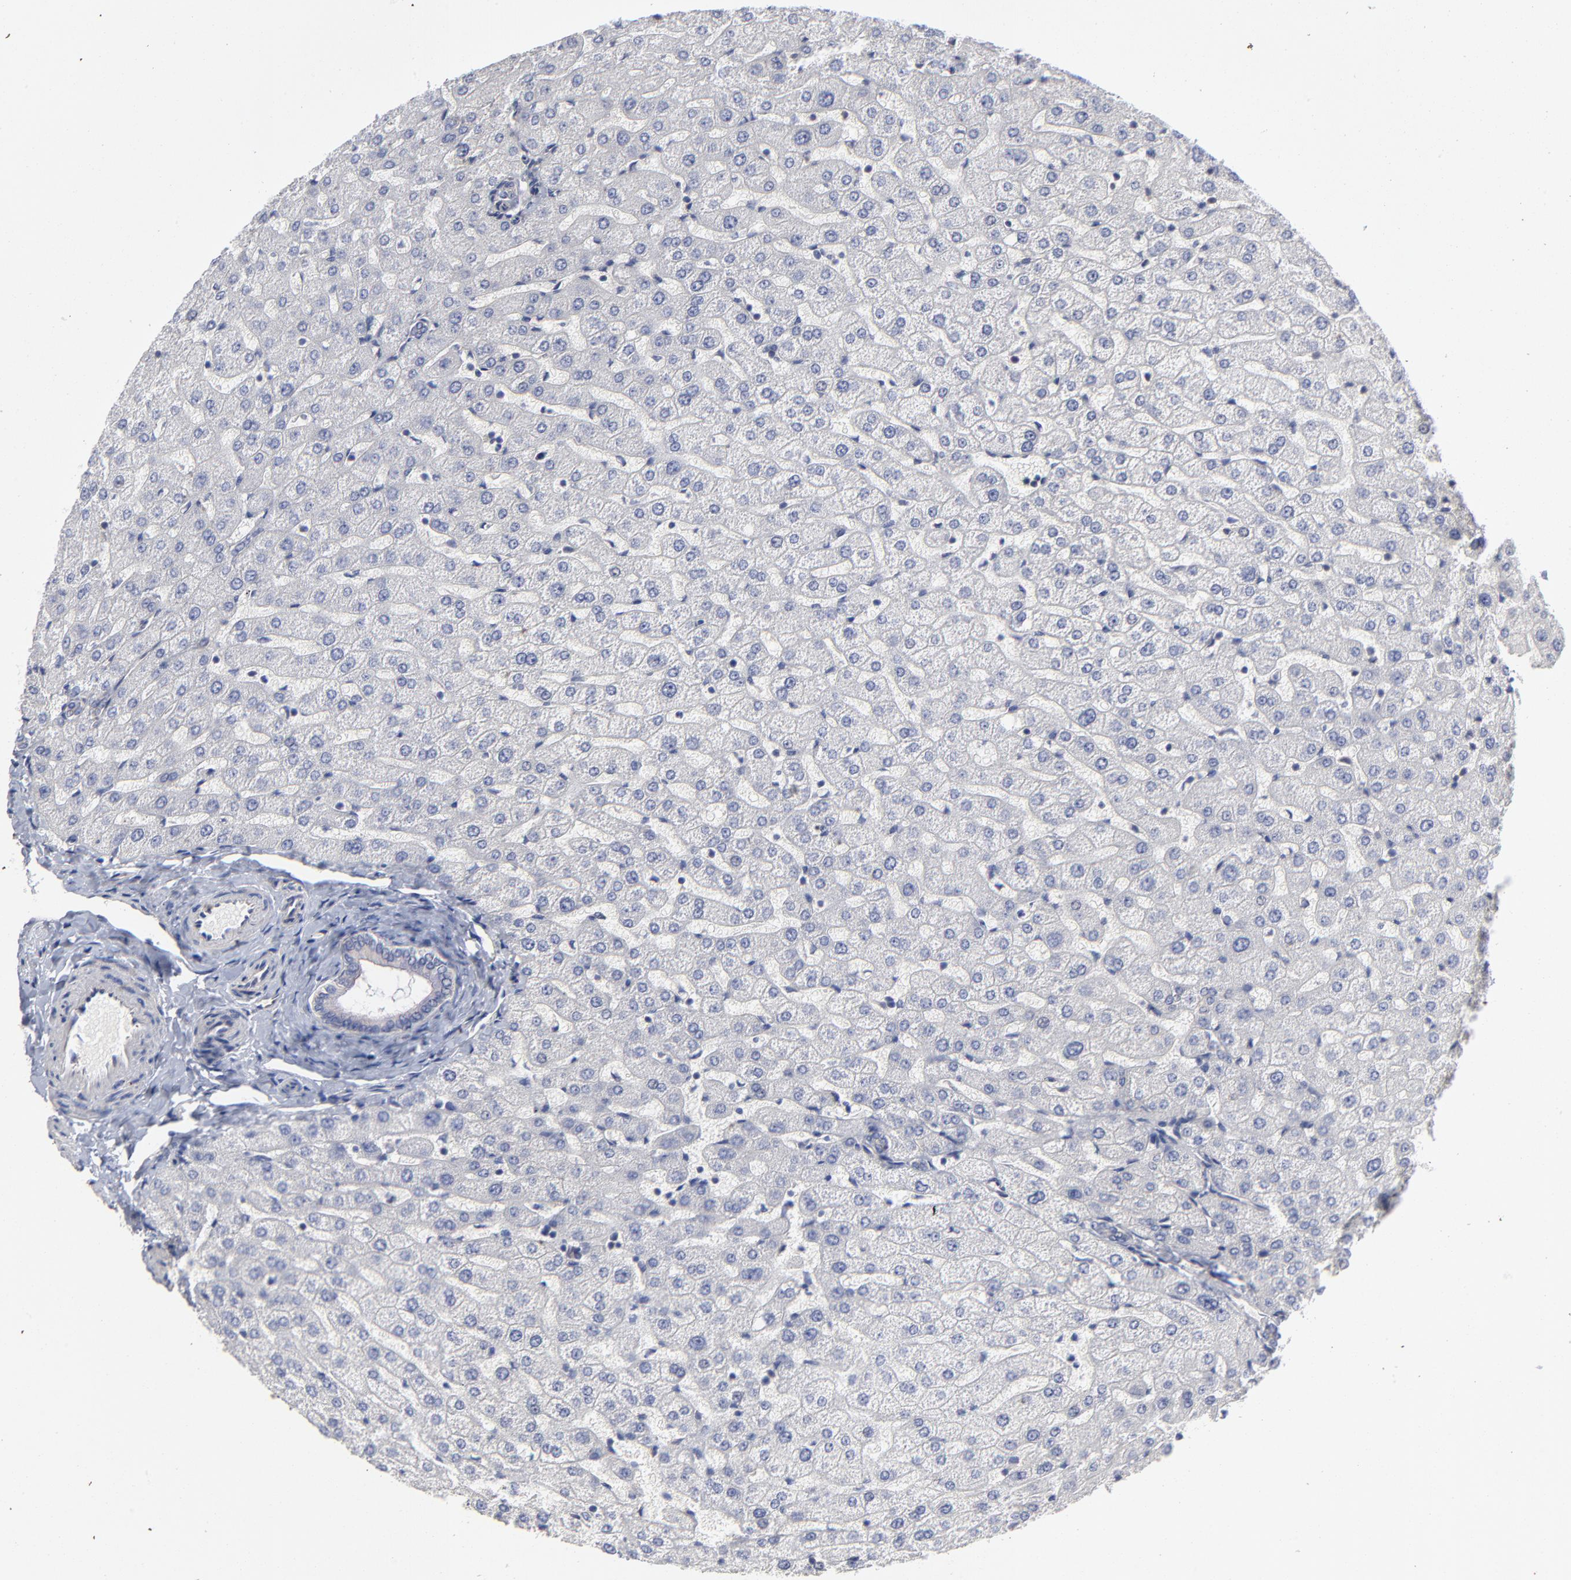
{"staining": {"intensity": "negative", "quantity": "none", "location": "none"}, "tissue": "liver", "cell_type": "Cholangiocytes", "image_type": "normal", "snomed": [{"axis": "morphology", "description": "Normal tissue, NOS"}, {"axis": "morphology", "description": "Fibrosis, NOS"}, {"axis": "topography", "description": "Liver"}], "caption": "DAB (3,3'-diaminobenzidine) immunohistochemical staining of unremarkable human liver reveals no significant expression in cholangiocytes.", "gene": "NFKBIA", "patient": {"sex": "female", "age": 29}}